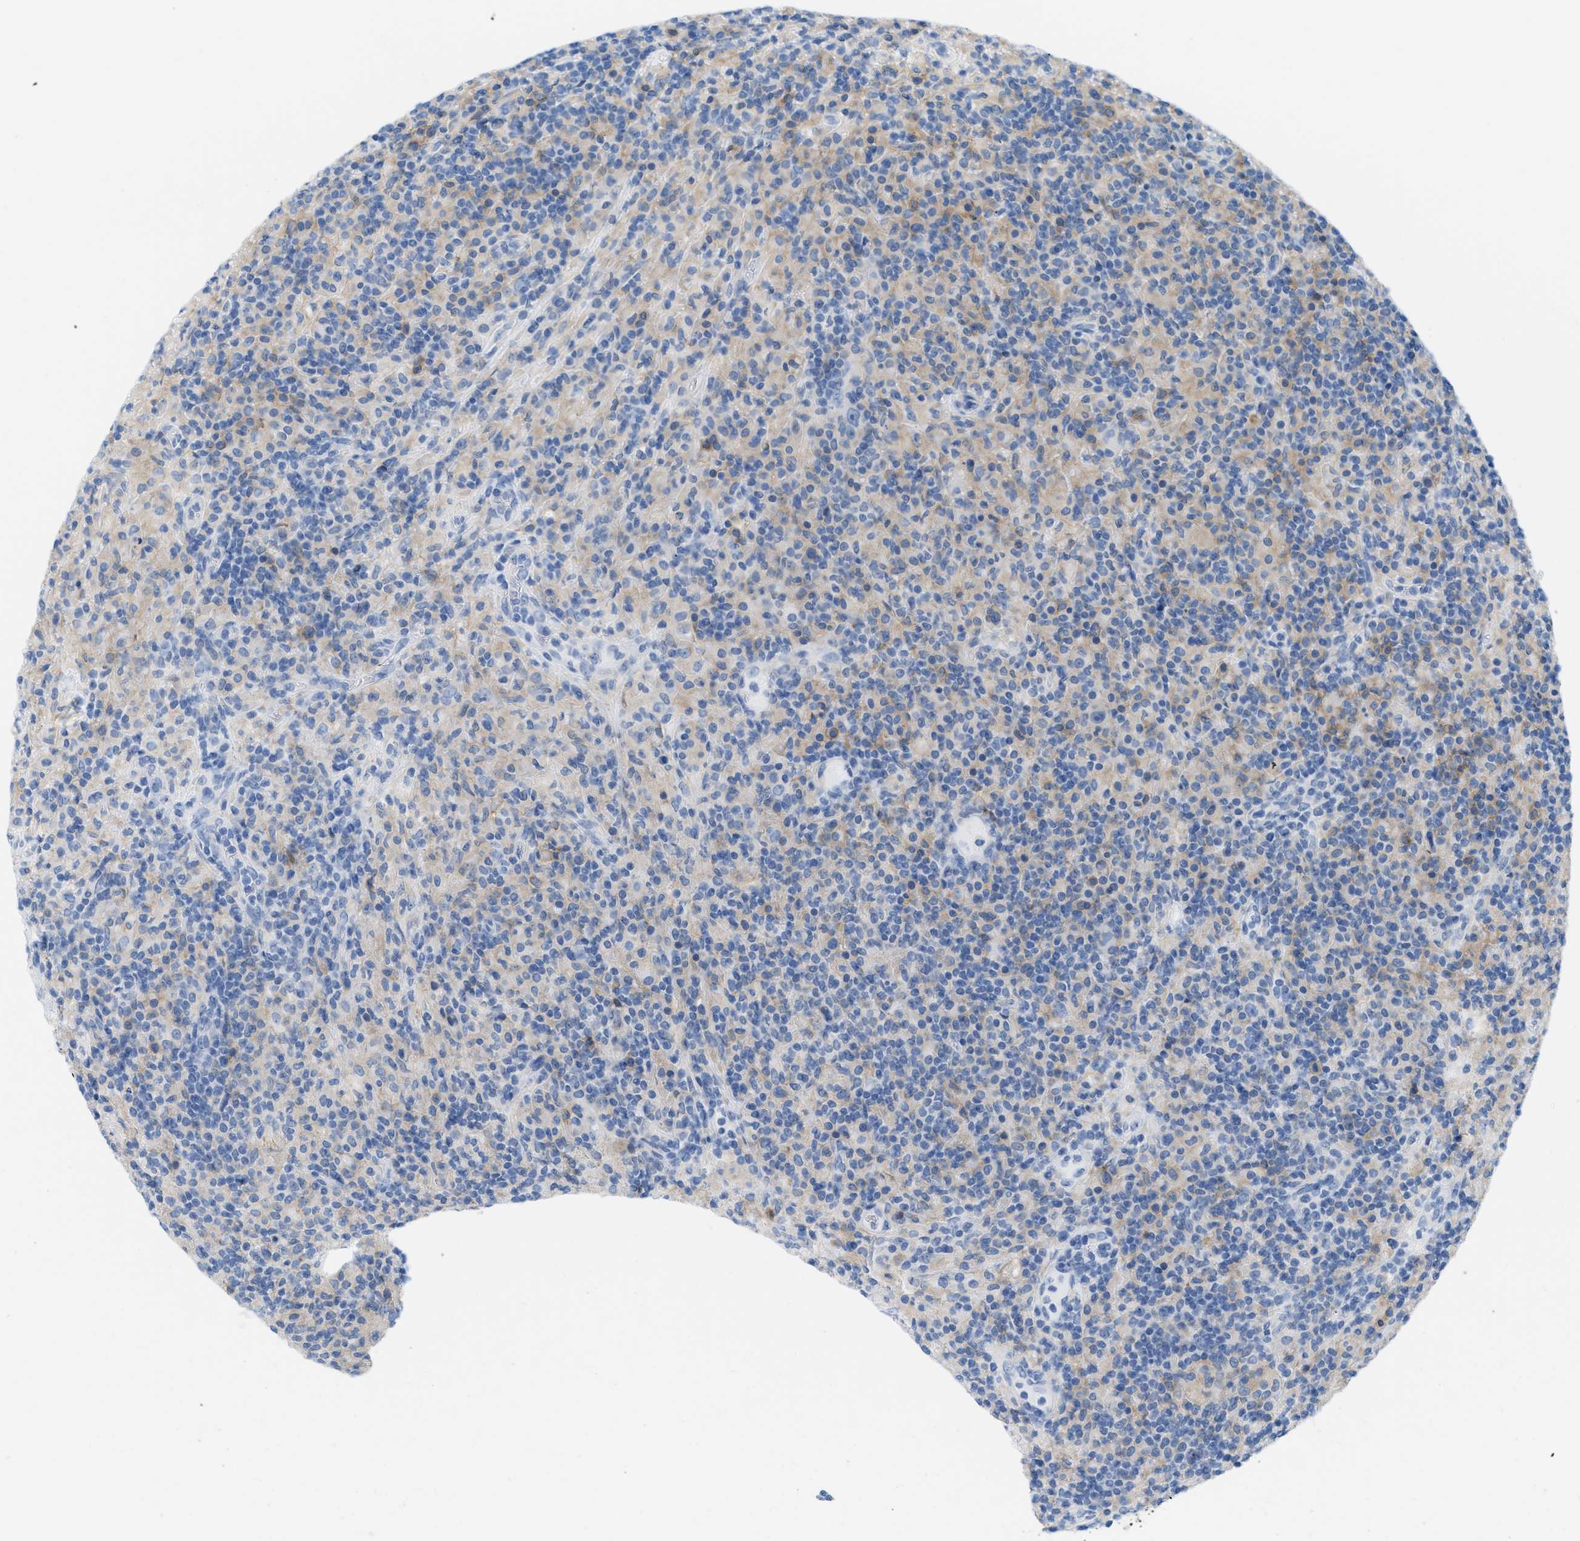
{"staining": {"intensity": "negative", "quantity": "none", "location": "none"}, "tissue": "lymphoma", "cell_type": "Tumor cells", "image_type": "cancer", "snomed": [{"axis": "morphology", "description": "Hodgkin's disease, NOS"}, {"axis": "topography", "description": "Lymph node"}], "caption": "IHC histopathology image of human lymphoma stained for a protein (brown), which demonstrates no positivity in tumor cells. Brightfield microscopy of immunohistochemistry (IHC) stained with DAB (brown) and hematoxylin (blue), captured at high magnification.", "gene": "SLC3A2", "patient": {"sex": "male", "age": 70}}